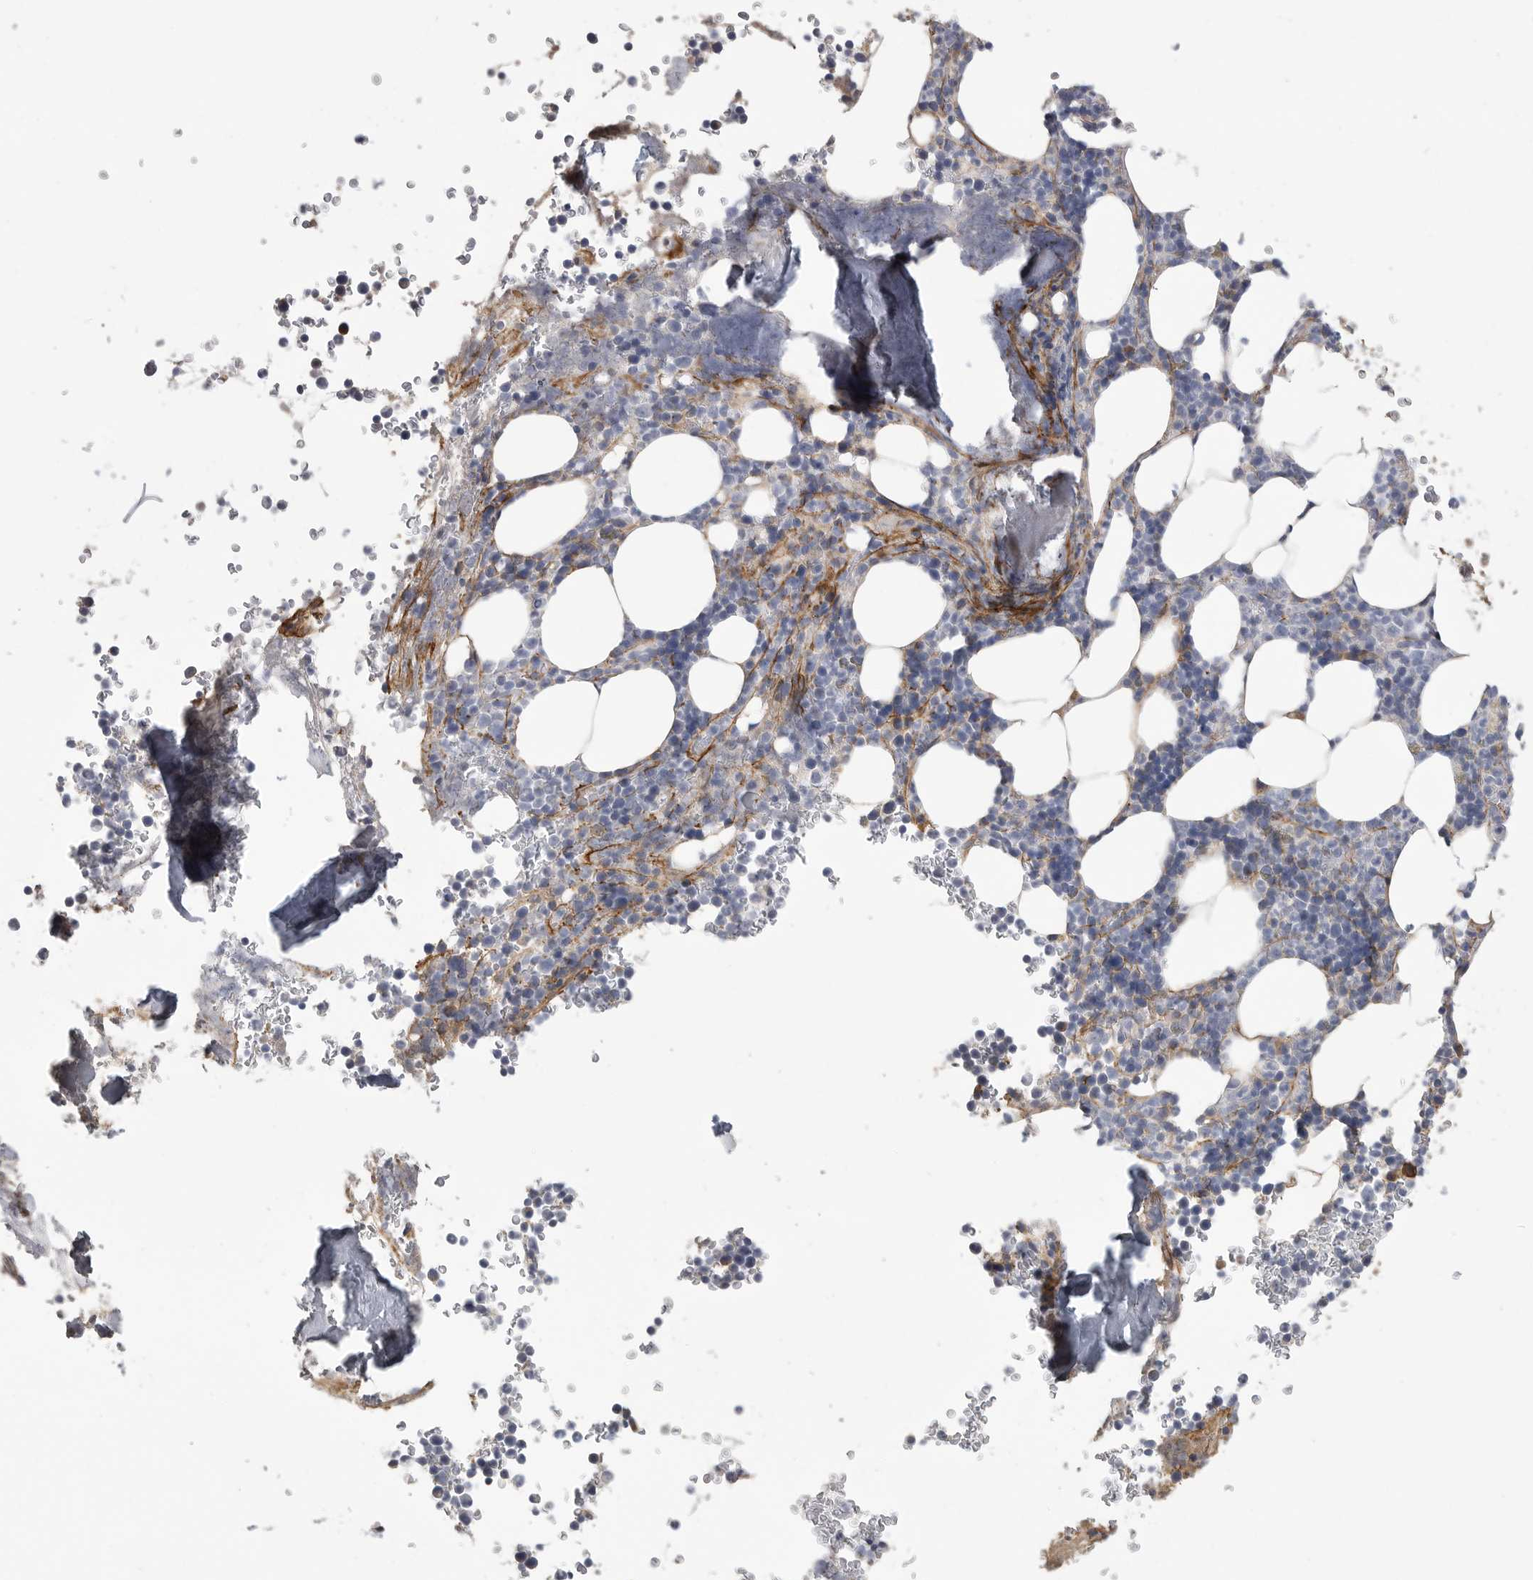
{"staining": {"intensity": "negative", "quantity": "none", "location": "none"}, "tissue": "bone marrow", "cell_type": "Hematopoietic cells", "image_type": "normal", "snomed": [{"axis": "morphology", "description": "Normal tissue, NOS"}, {"axis": "topography", "description": "Bone marrow"}], "caption": "IHC of unremarkable human bone marrow demonstrates no expression in hematopoietic cells.", "gene": "SDC3", "patient": {"sex": "male", "age": 58}}